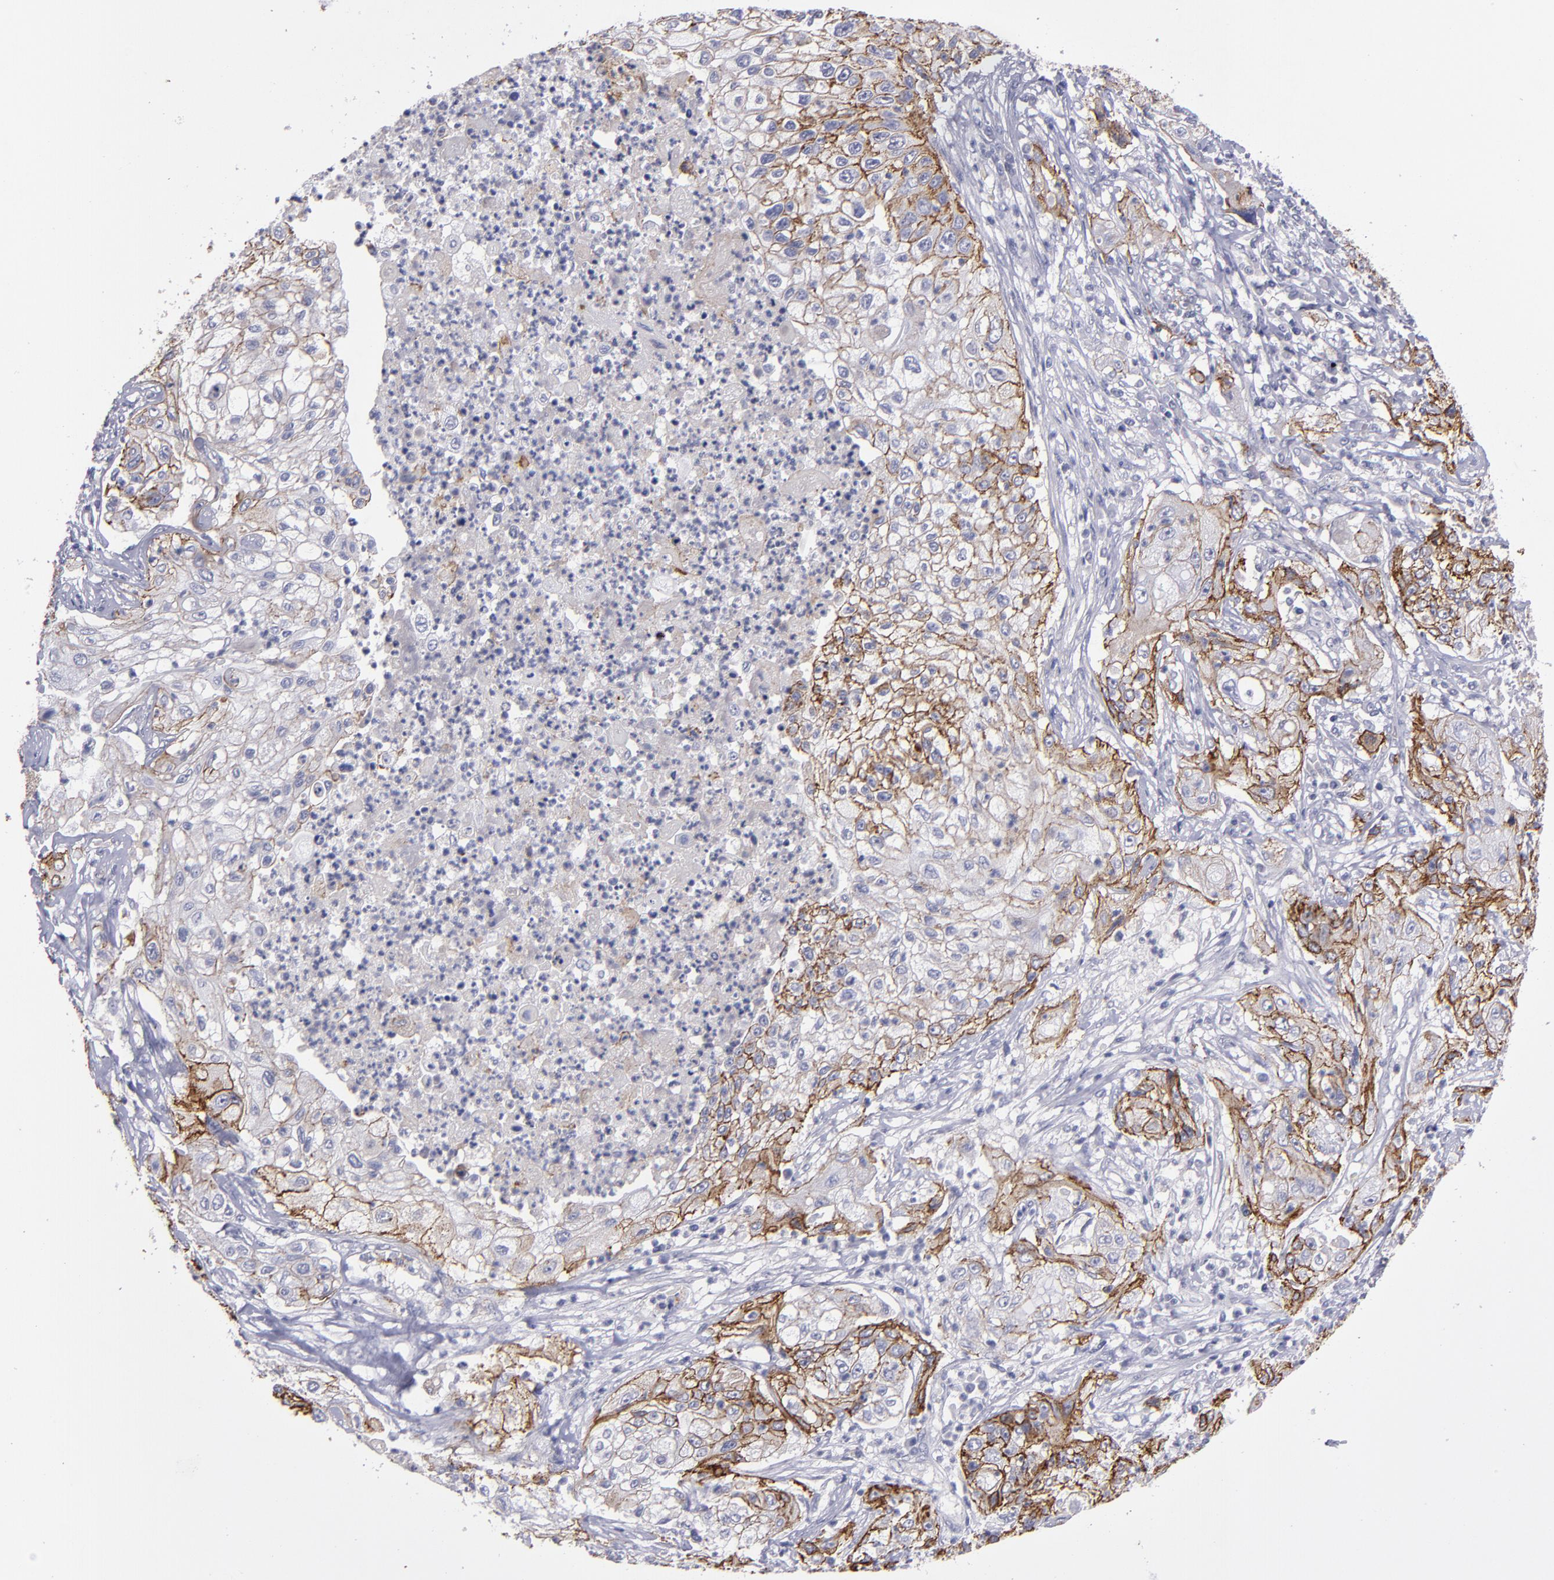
{"staining": {"intensity": "moderate", "quantity": ">75%", "location": "cytoplasmic/membranous"}, "tissue": "lung cancer", "cell_type": "Tumor cells", "image_type": "cancer", "snomed": [{"axis": "morphology", "description": "Inflammation, NOS"}, {"axis": "morphology", "description": "Squamous cell carcinoma, NOS"}, {"axis": "topography", "description": "Lymph node"}, {"axis": "topography", "description": "Soft tissue"}, {"axis": "topography", "description": "Lung"}], "caption": "Squamous cell carcinoma (lung) tissue shows moderate cytoplasmic/membranous expression in approximately >75% of tumor cells (DAB (3,3'-diaminobenzidine) IHC with brightfield microscopy, high magnification).", "gene": "CDH3", "patient": {"sex": "male", "age": 66}}